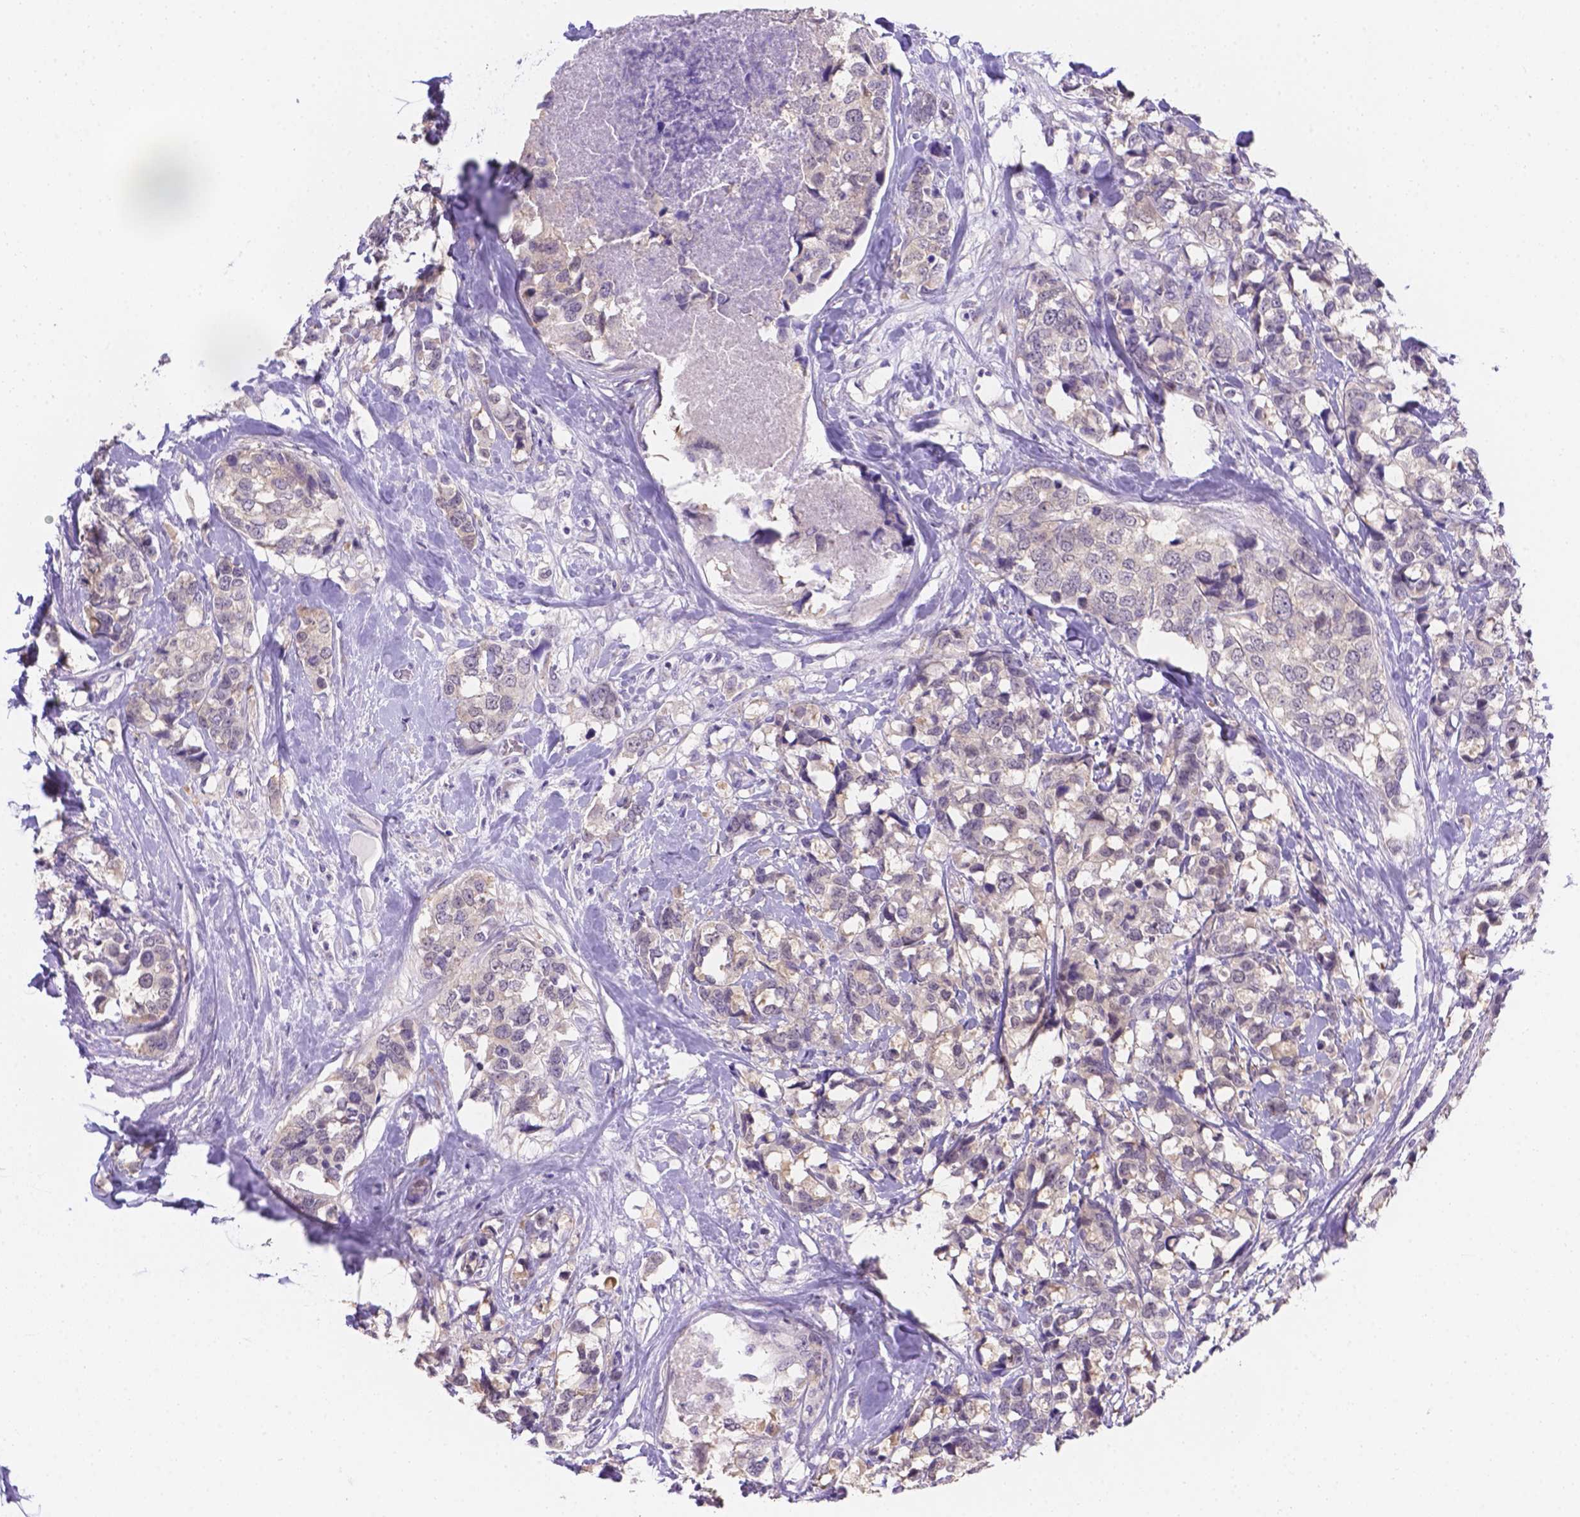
{"staining": {"intensity": "negative", "quantity": "none", "location": "none"}, "tissue": "breast cancer", "cell_type": "Tumor cells", "image_type": "cancer", "snomed": [{"axis": "morphology", "description": "Lobular carcinoma"}, {"axis": "topography", "description": "Breast"}], "caption": "Immunohistochemistry image of neoplastic tissue: breast cancer stained with DAB reveals no significant protein expression in tumor cells. (DAB IHC visualized using brightfield microscopy, high magnification).", "gene": "CD96", "patient": {"sex": "female", "age": 59}}